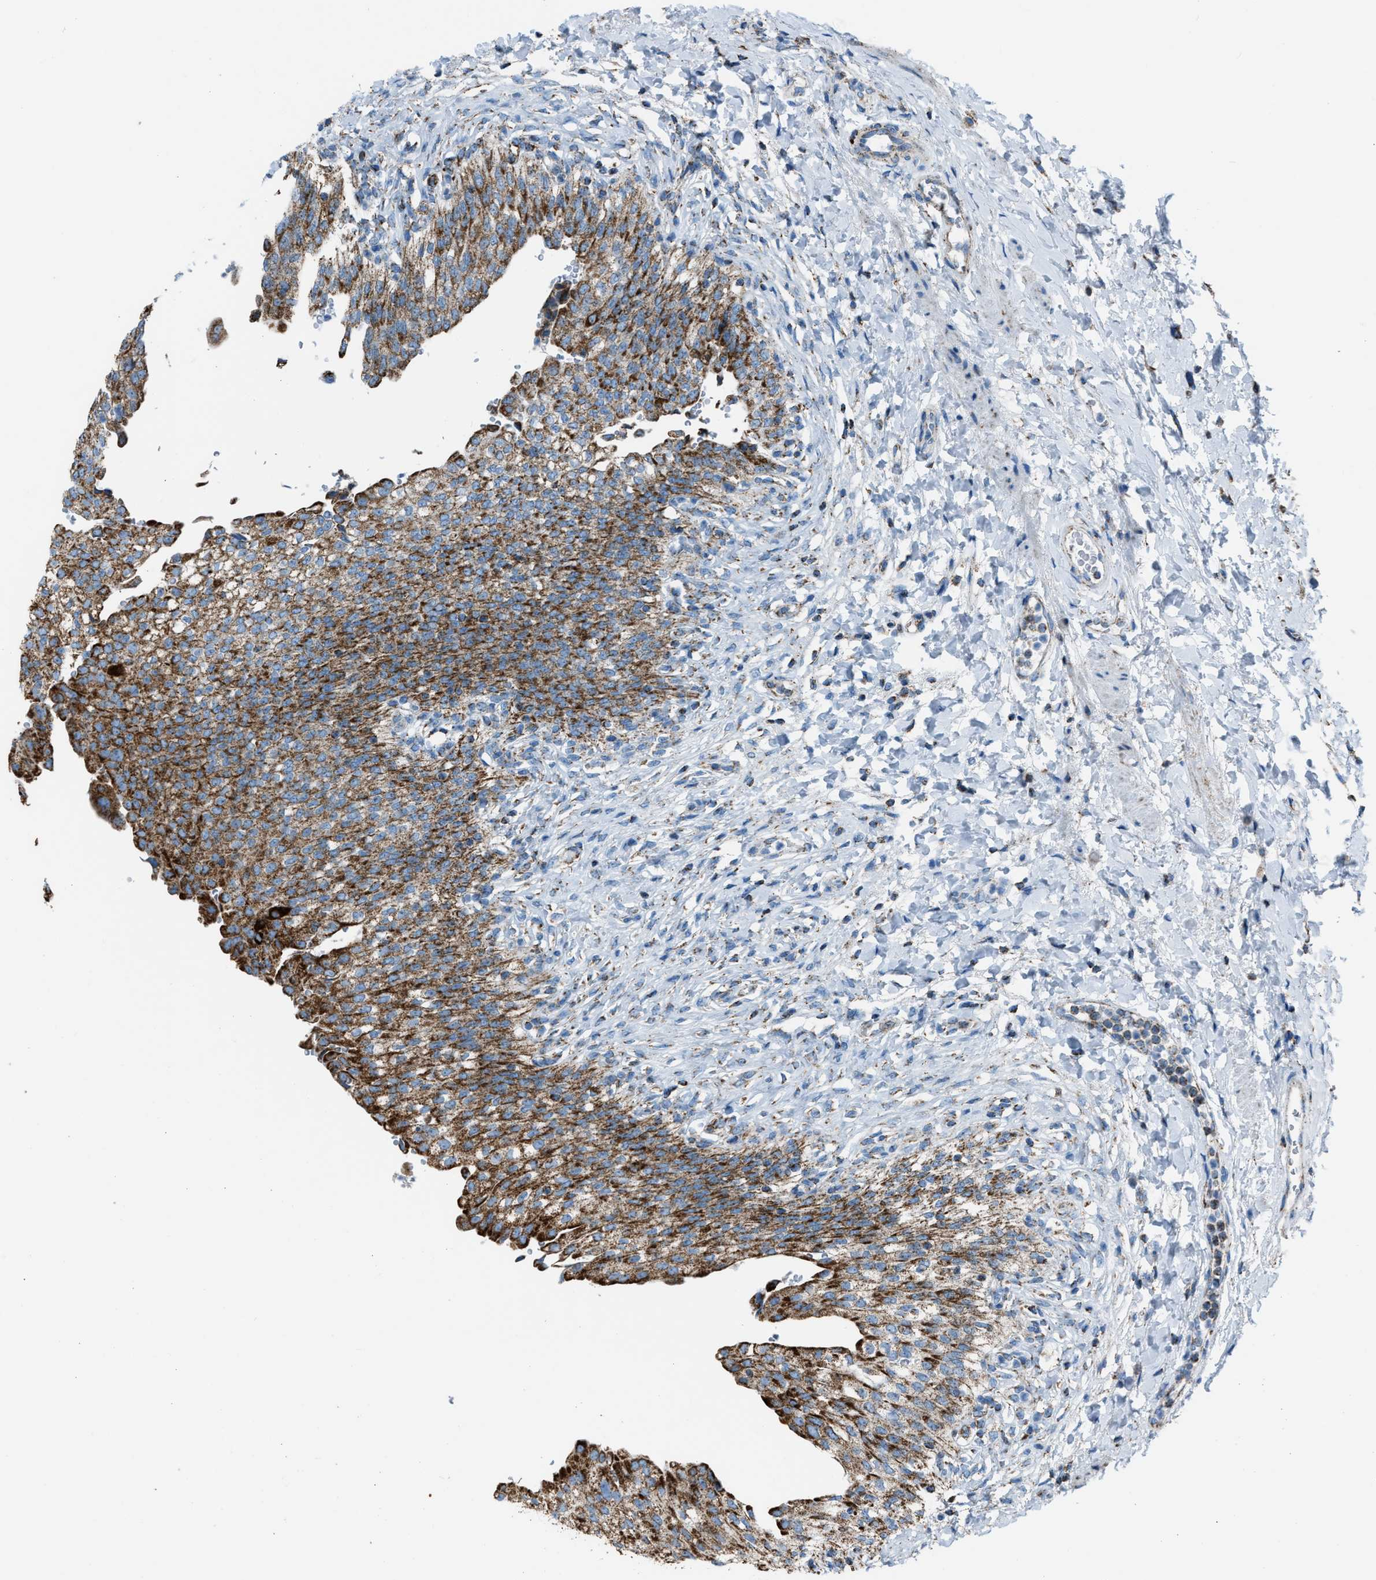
{"staining": {"intensity": "strong", "quantity": ">75%", "location": "cytoplasmic/membranous"}, "tissue": "urinary bladder", "cell_type": "Urothelial cells", "image_type": "normal", "snomed": [{"axis": "morphology", "description": "Urothelial carcinoma, High grade"}, {"axis": "topography", "description": "Urinary bladder"}], "caption": "Protein staining of unremarkable urinary bladder exhibits strong cytoplasmic/membranous expression in about >75% of urothelial cells. (Brightfield microscopy of DAB IHC at high magnification).", "gene": "MDH2", "patient": {"sex": "male", "age": 46}}